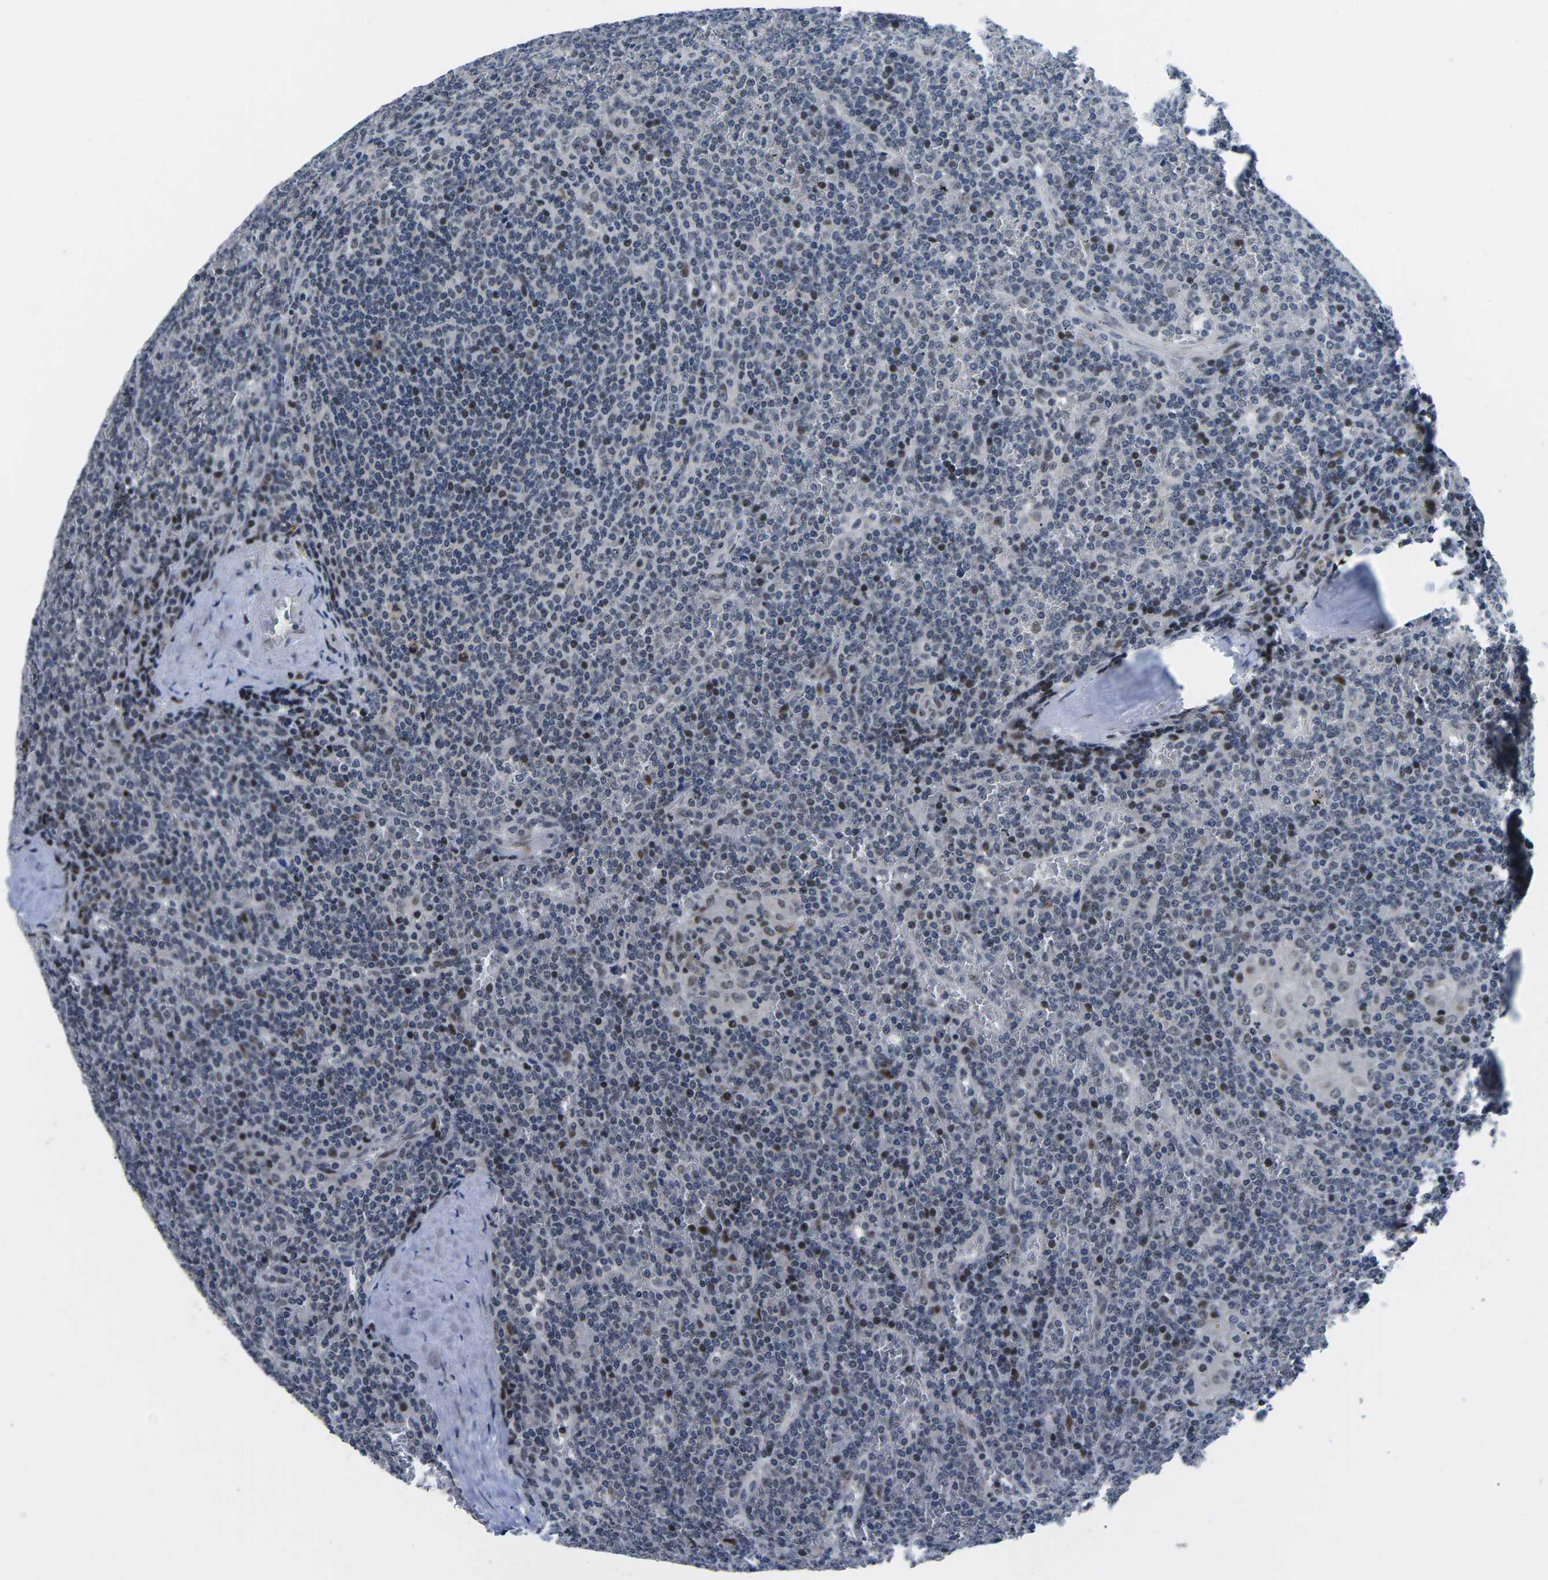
{"staining": {"intensity": "strong", "quantity": "<25%", "location": "nuclear"}, "tissue": "lymphoma", "cell_type": "Tumor cells", "image_type": "cancer", "snomed": [{"axis": "morphology", "description": "Malignant lymphoma, non-Hodgkin's type, Low grade"}, {"axis": "topography", "description": "Spleen"}], "caption": "Low-grade malignant lymphoma, non-Hodgkin's type stained with IHC displays strong nuclear positivity in approximately <25% of tumor cells. (Stains: DAB (3,3'-diaminobenzidine) in brown, nuclei in blue, Microscopy: brightfield microscopy at high magnification).", "gene": "CDC73", "patient": {"sex": "female", "age": 19}}